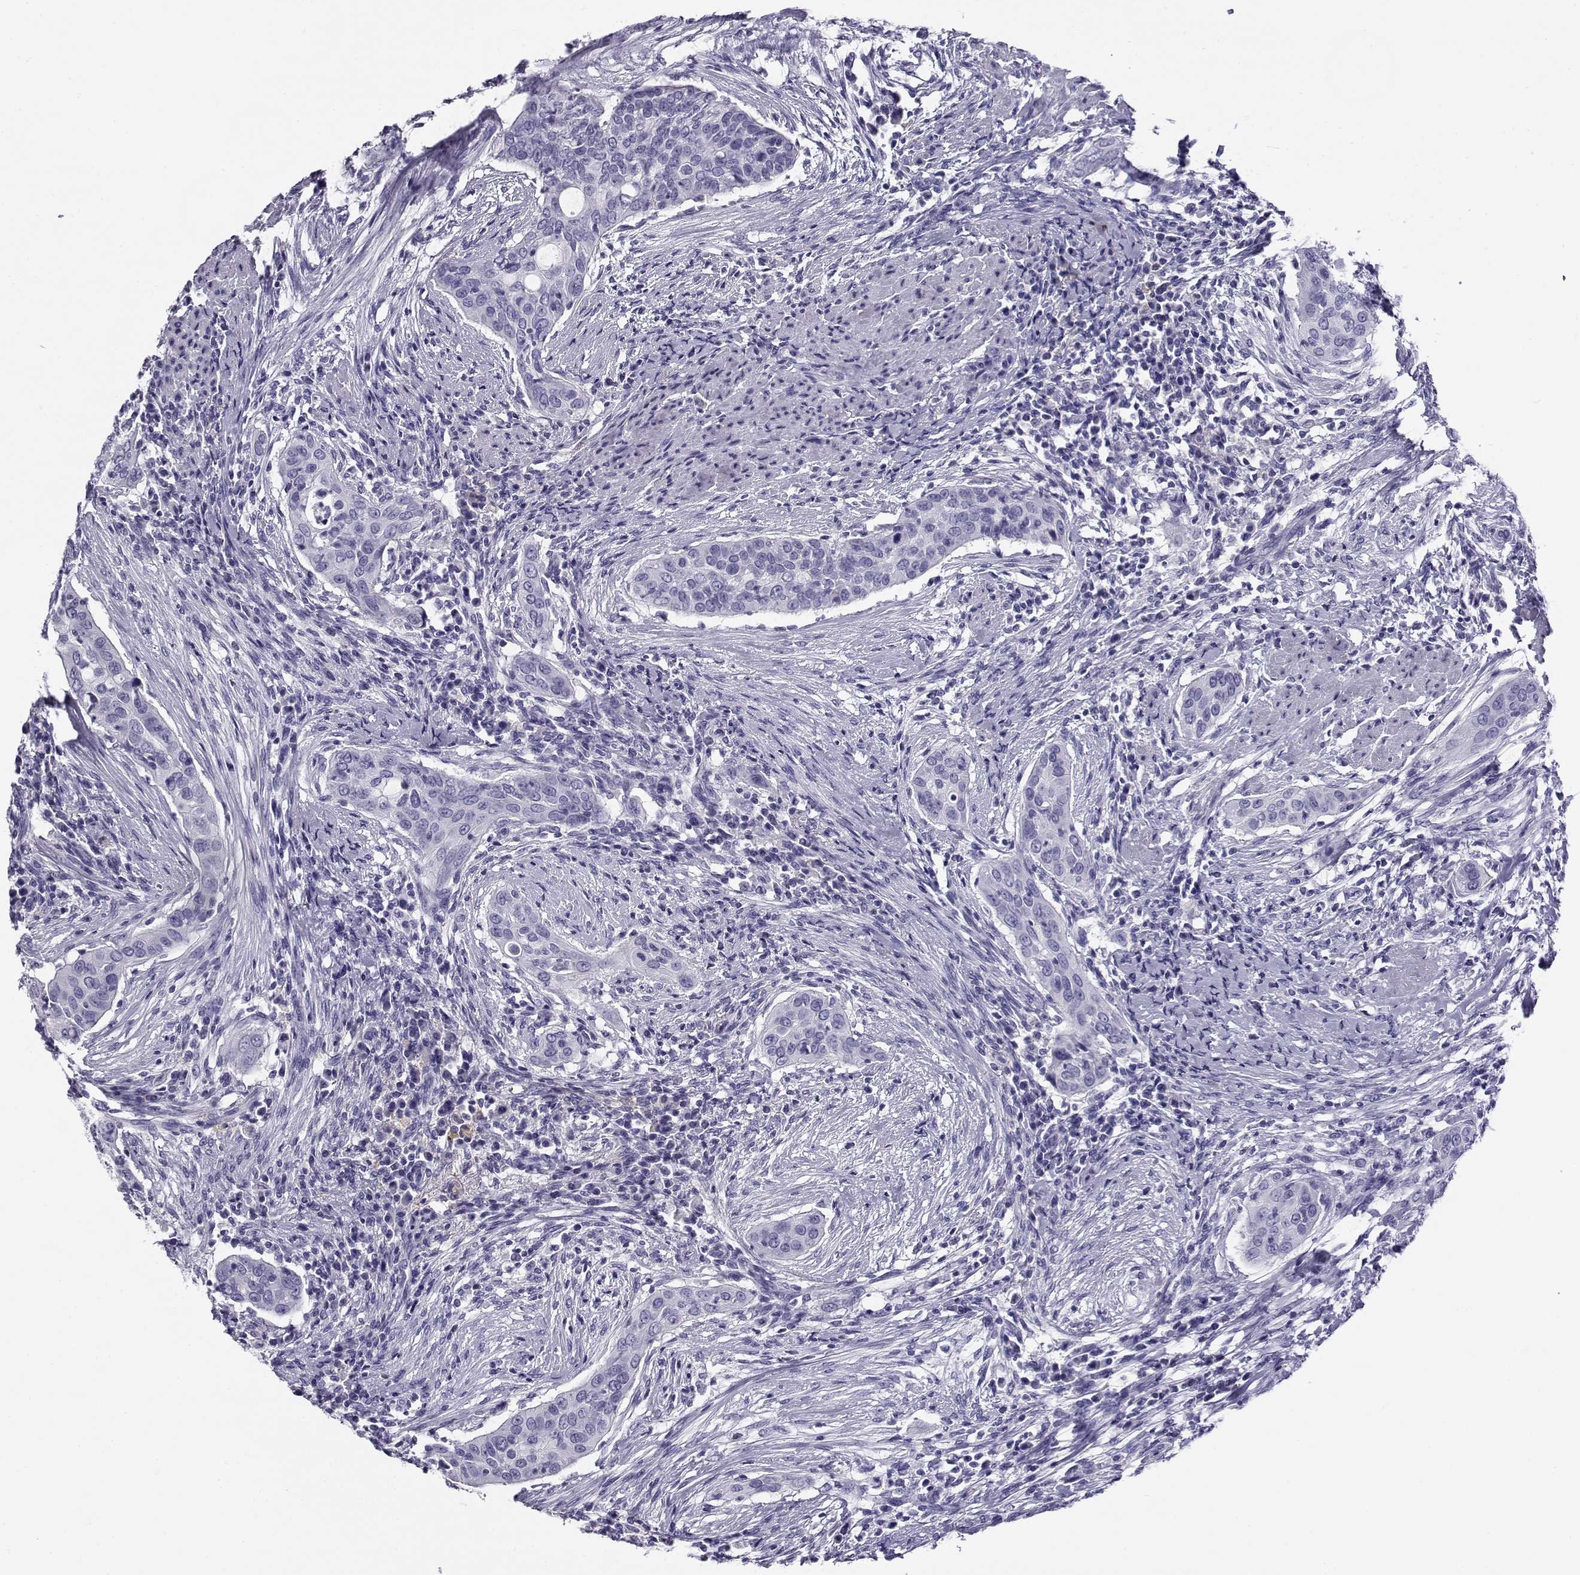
{"staining": {"intensity": "negative", "quantity": "none", "location": "none"}, "tissue": "urothelial cancer", "cell_type": "Tumor cells", "image_type": "cancer", "snomed": [{"axis": "morphology", "description": "Urothelial carcinoma, High grade"}, {"axis": "topography", "description": "Urinary bladder"}], "caption": "There is no significant expression in tumor cells of urothelial cancer. The staining is performed using DAB brown chromogen with nuclei counter-stained in using hematoxylin.", "gene": "RHOXF2", "patient": {"sex": "male", "age": 82}}